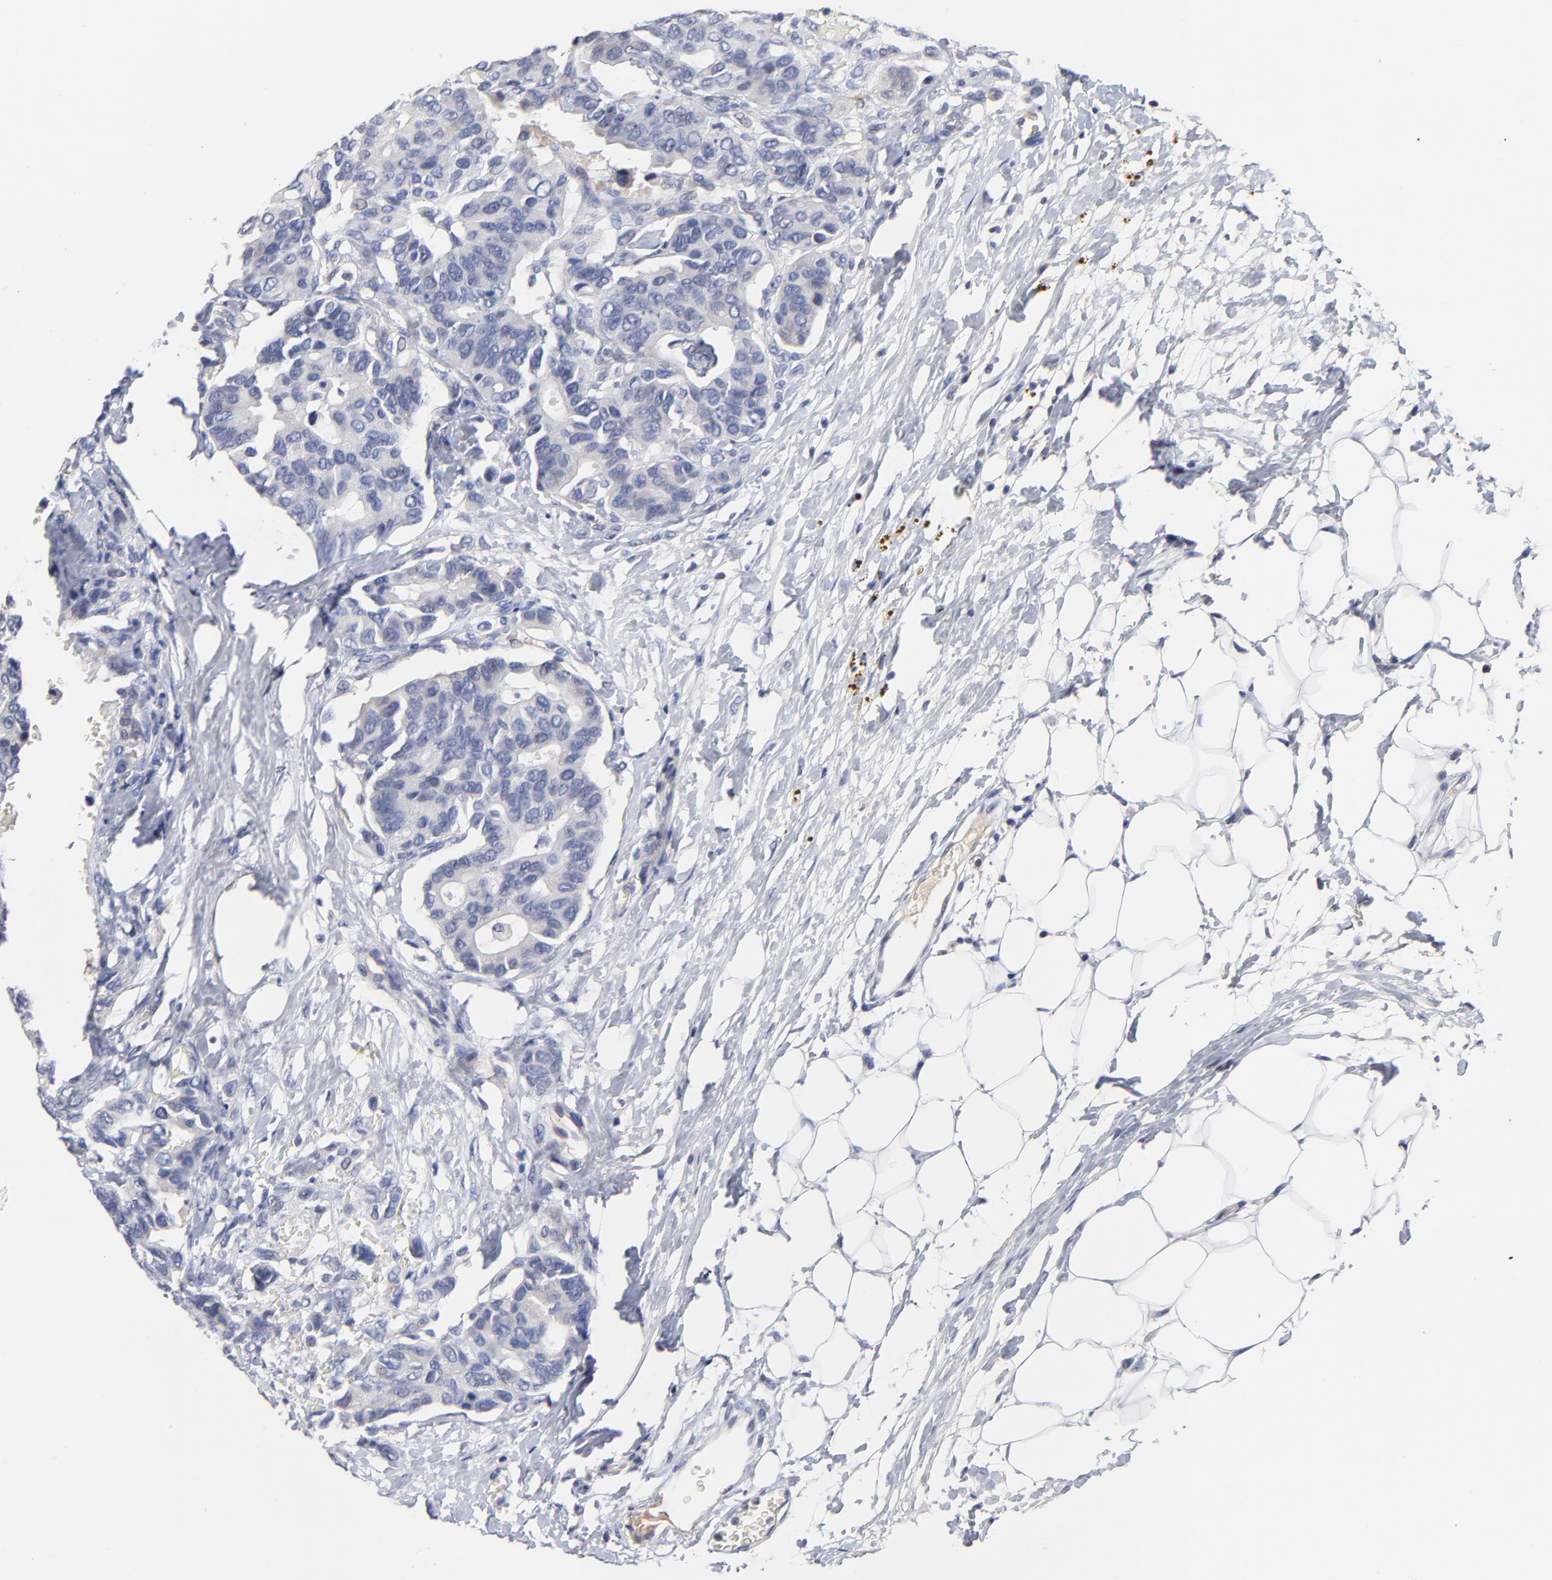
{"staining": {"intensity": "negative", "quantity": "none", "location": "none"}, "tissue": "breast cancer", "cell_type": "Tumor cells", "image_type": "cancer", "snomed": [{"axis": "morphology", "description": "Duct carcinoma"}, {"axis": "topography", "description": "Breast"}], "caption": "Micrograph shows no significant protein expression in tumor cells of breast invasive ductal carcinoma.", "gene": "TRAT1", "patient": {"sex": "female", "age": 69}}